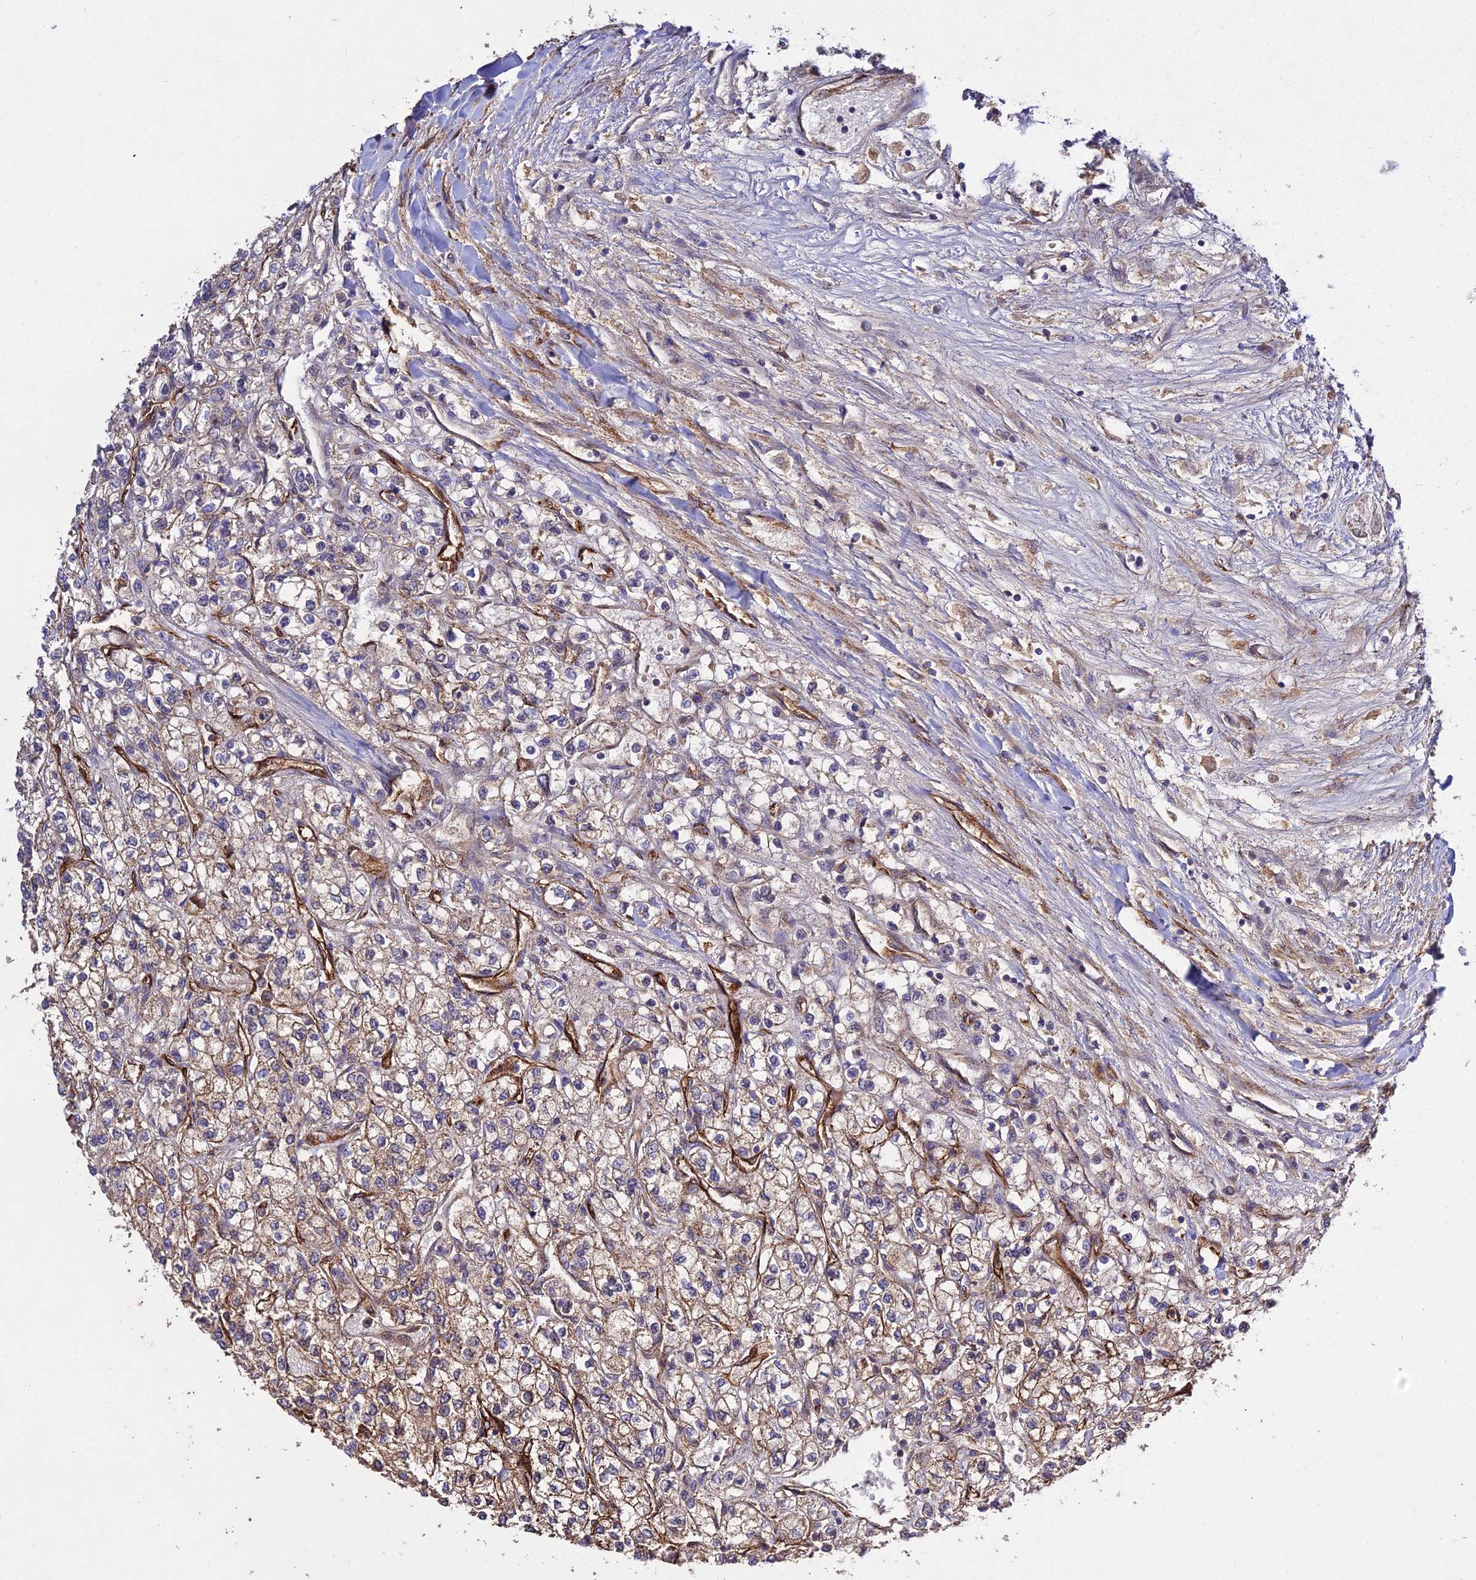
{"staining": {"intensity": "weak", "quantity": "25%-75%", "location": "cytoplasmic/membranous"}, "tissue": "renal cancer", "cell_type": "Tumor cells", "image_type": "cancer", "snomed": [{"axis": "morphology", "description": "Adenocarcinoma, NOS"}, {"axis": "topography", "description": "Kidney"}], "caption": "Human renal cancer (adenocarcinoma) stained with a protein marker reveals weak staining in tumor cells.", "gene": "GRTP1", "patient": {"sex": "male", "age": 80}}